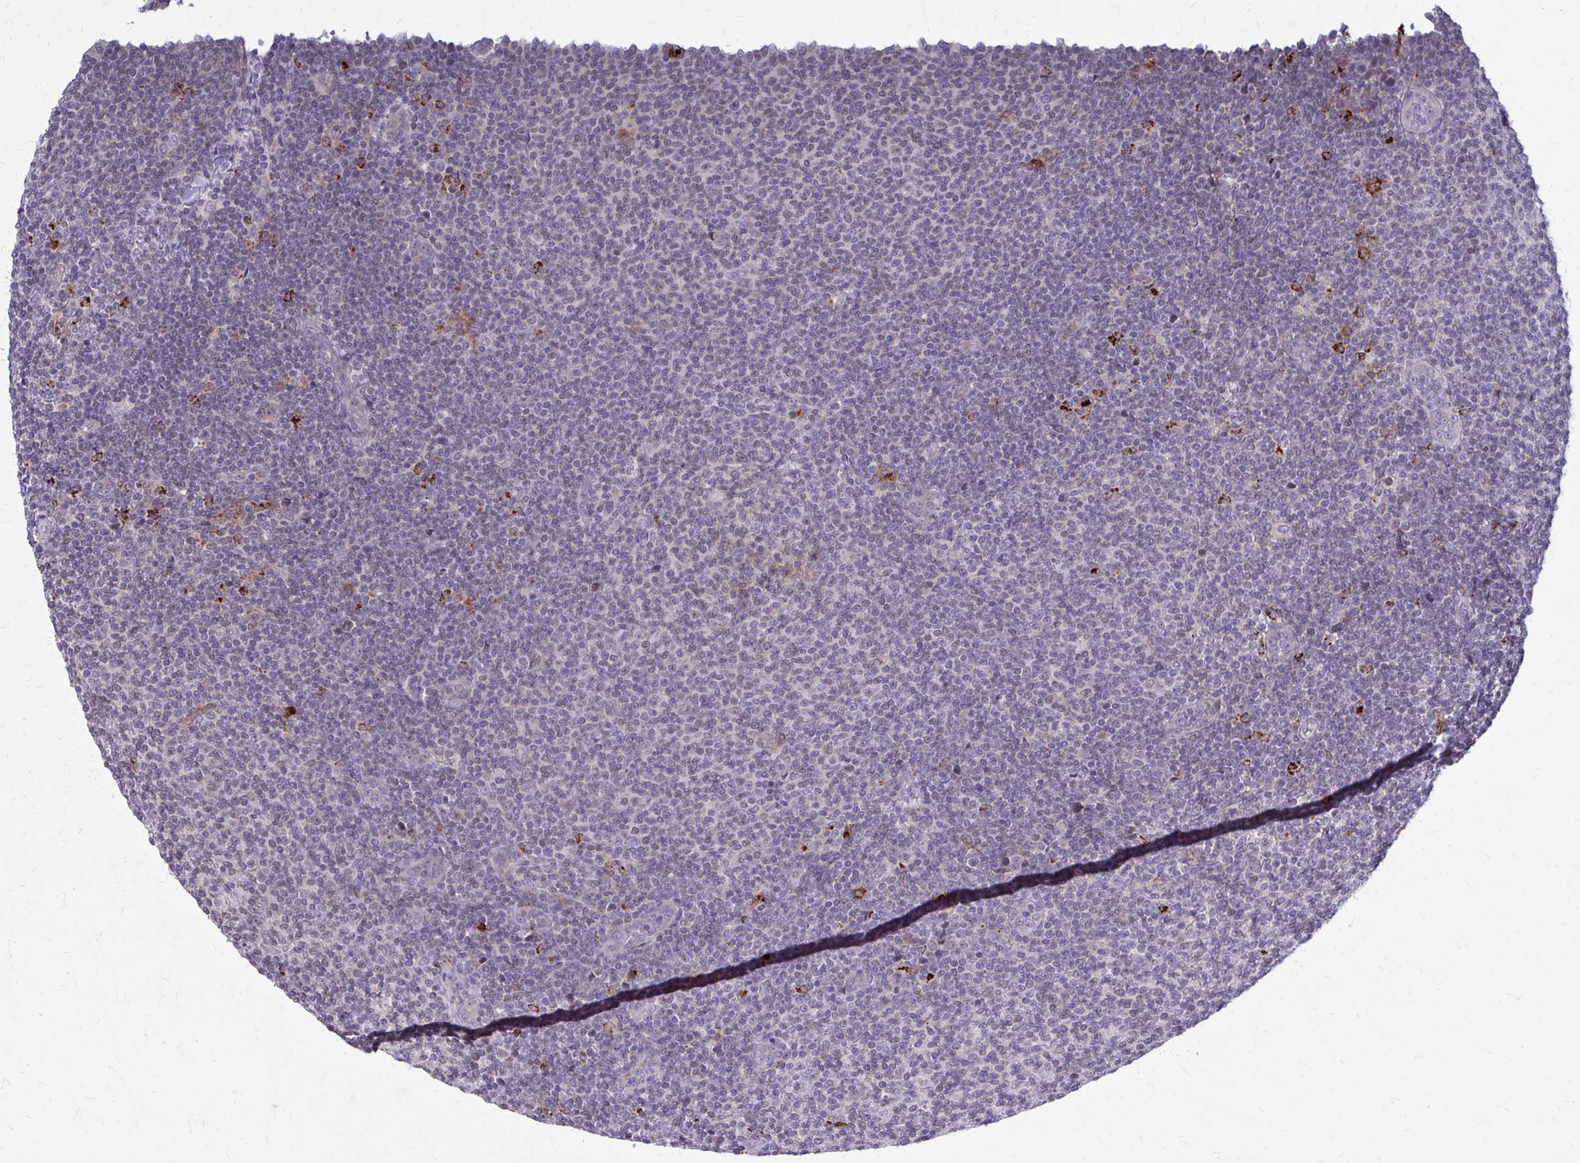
{"staining": {"intensity": "negative", "quantity": "none", "location": "none"}, "tissue": "lymphoma", "cell_type": "Tumor cells", "image_type": "cancer", "snomed": [{"axis": "morphology", "description": "Malignant lymphoma, non-Hodgkin's type, Low grade"}, {"axis": "topography", "description": "Lymph node"}], "caption": "The image reveals no significant positivity in tumor cells of malignant lymphoma, non-Hodgkin's type (low-grade). (Immunohistochemistry (ihc), brightfield microscopy, high magnification).", "gene": "MCRIP2", "patient": {"sex": "male", "age": 66}}